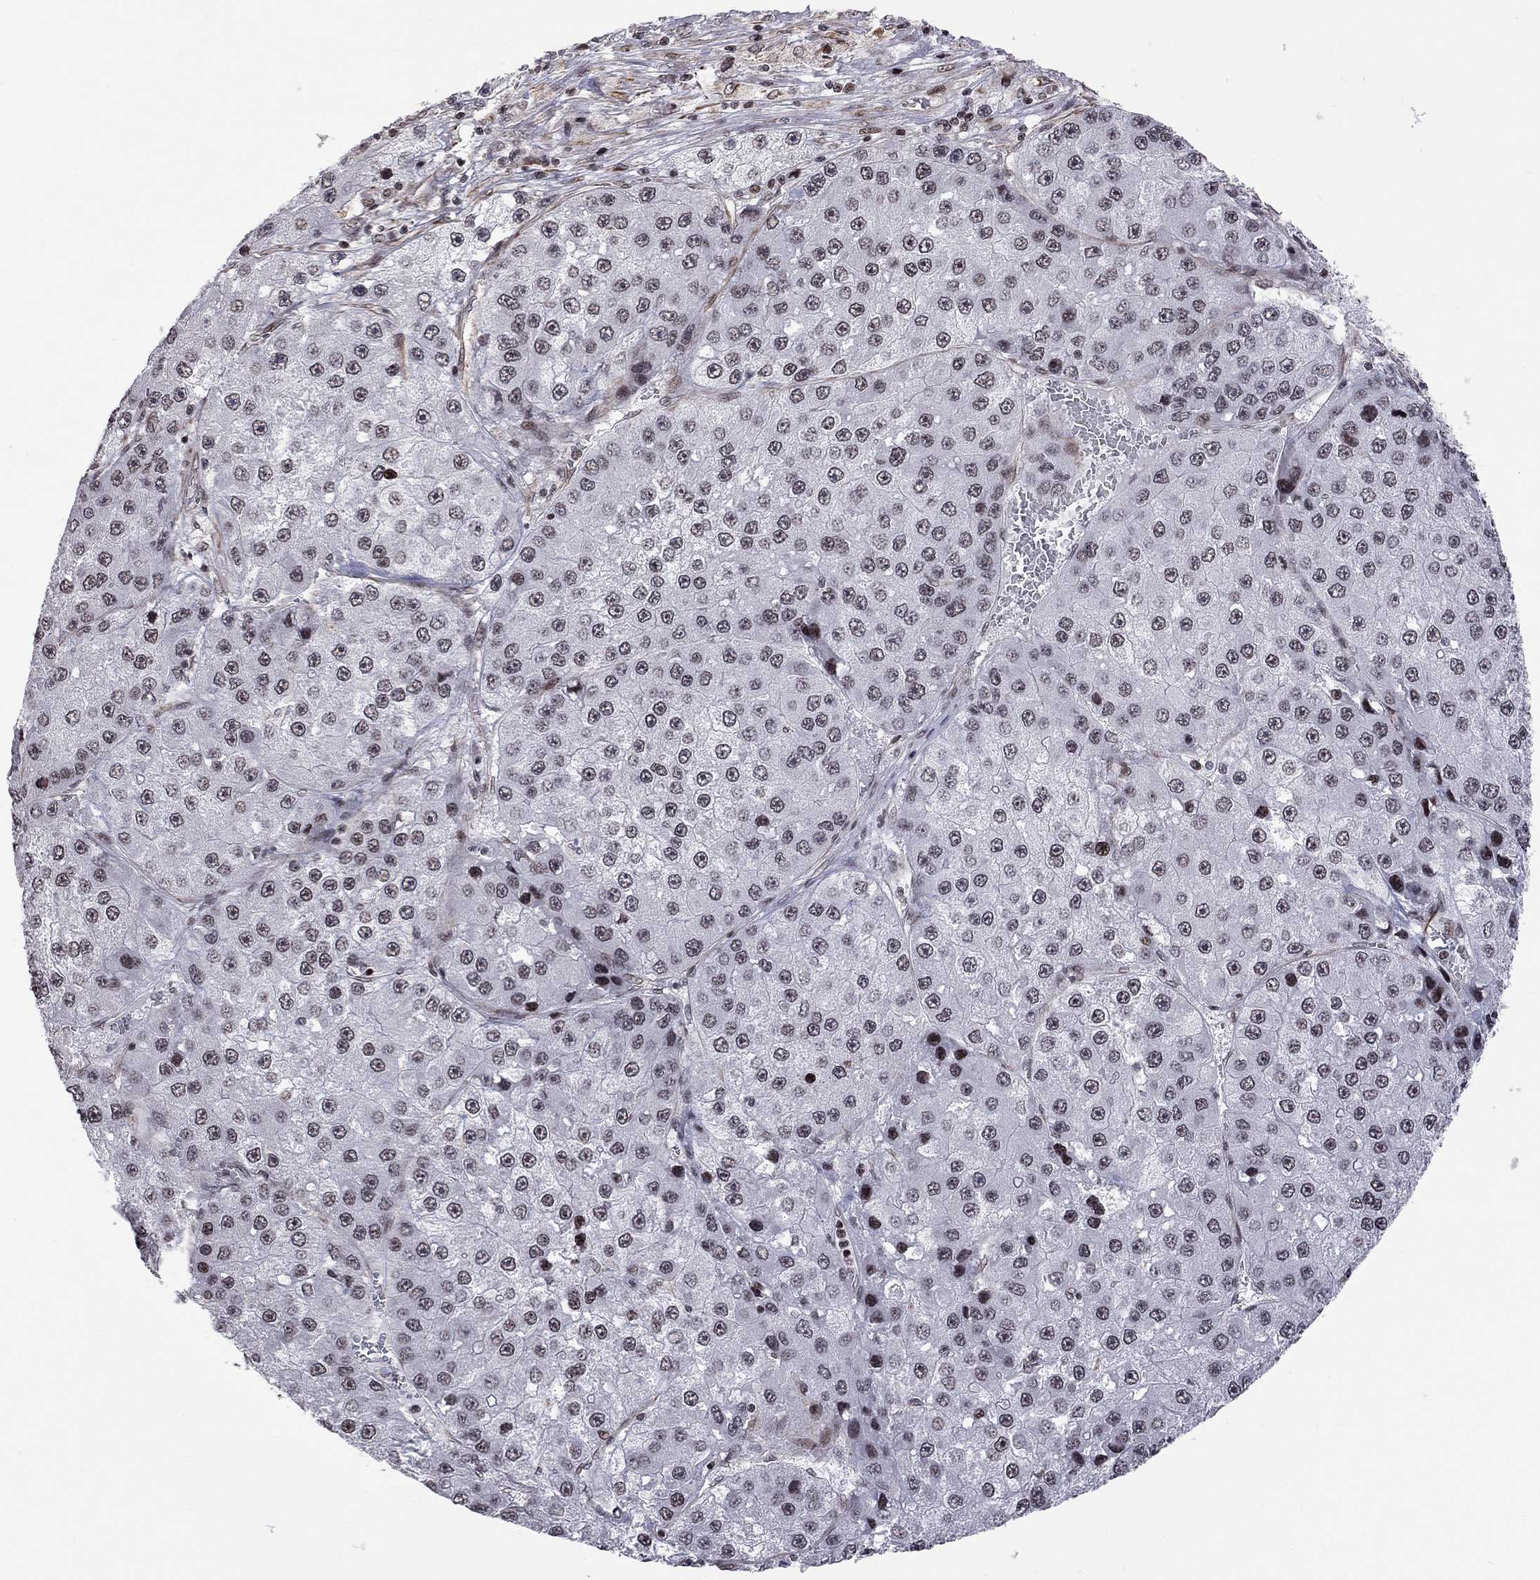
{"staining": {"intensity": "negative", "quantity": "none", "location": "none"}, "tissue": "liver cancer", "cell_type": "Tumor cells", "image_type": "cancer", "snomed": [{"axis": "morphology", "description": "Carcinoma, Hepatocellular, NOS"}, {"axis": "topography", "description": "Liver"}], "caption": "Tumor cells are negative for protein expression in human liver cancer.", "gene": "MTNR1B", "patient": {"sex": "female", "age": 73}}